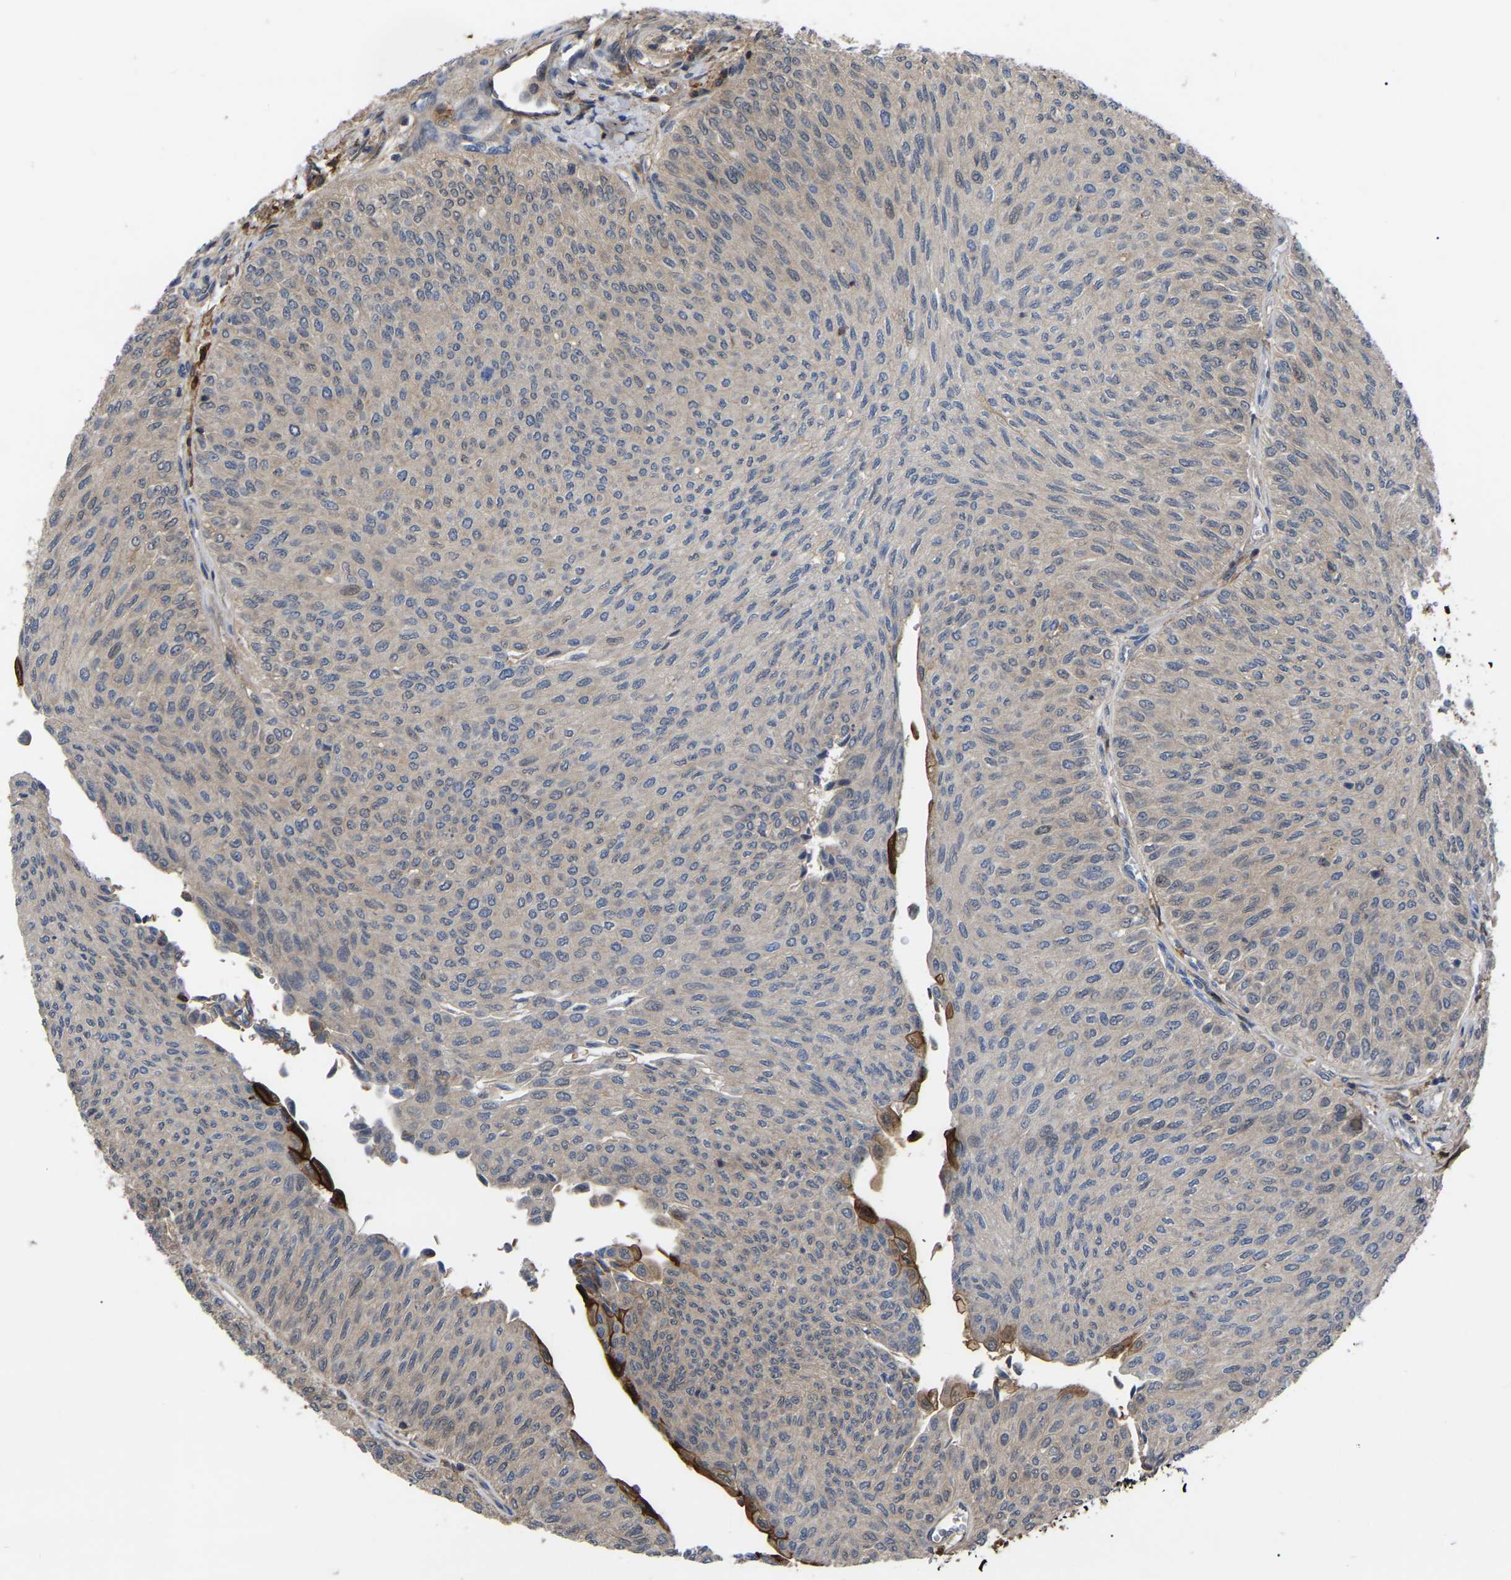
{"staining": {"intensity": "negative", "quantity": "none", "location": "none"}, "tissue": "urothelial cancer", "cell_type": "Tumor cells", "image_type": "cancer", "snomed": [{"axis": "morphology", "description": "Urothelial carcinoma, Low grade"}, {"axis": "topography", "description": "Urinary bladder"}], "caption": "Micrograph shows no protein positivity in tumor cells of urothelial carcinoma (low-grade) tissue.", "gene": "CIT", "patient": {"sex": "male", "age": 78}}